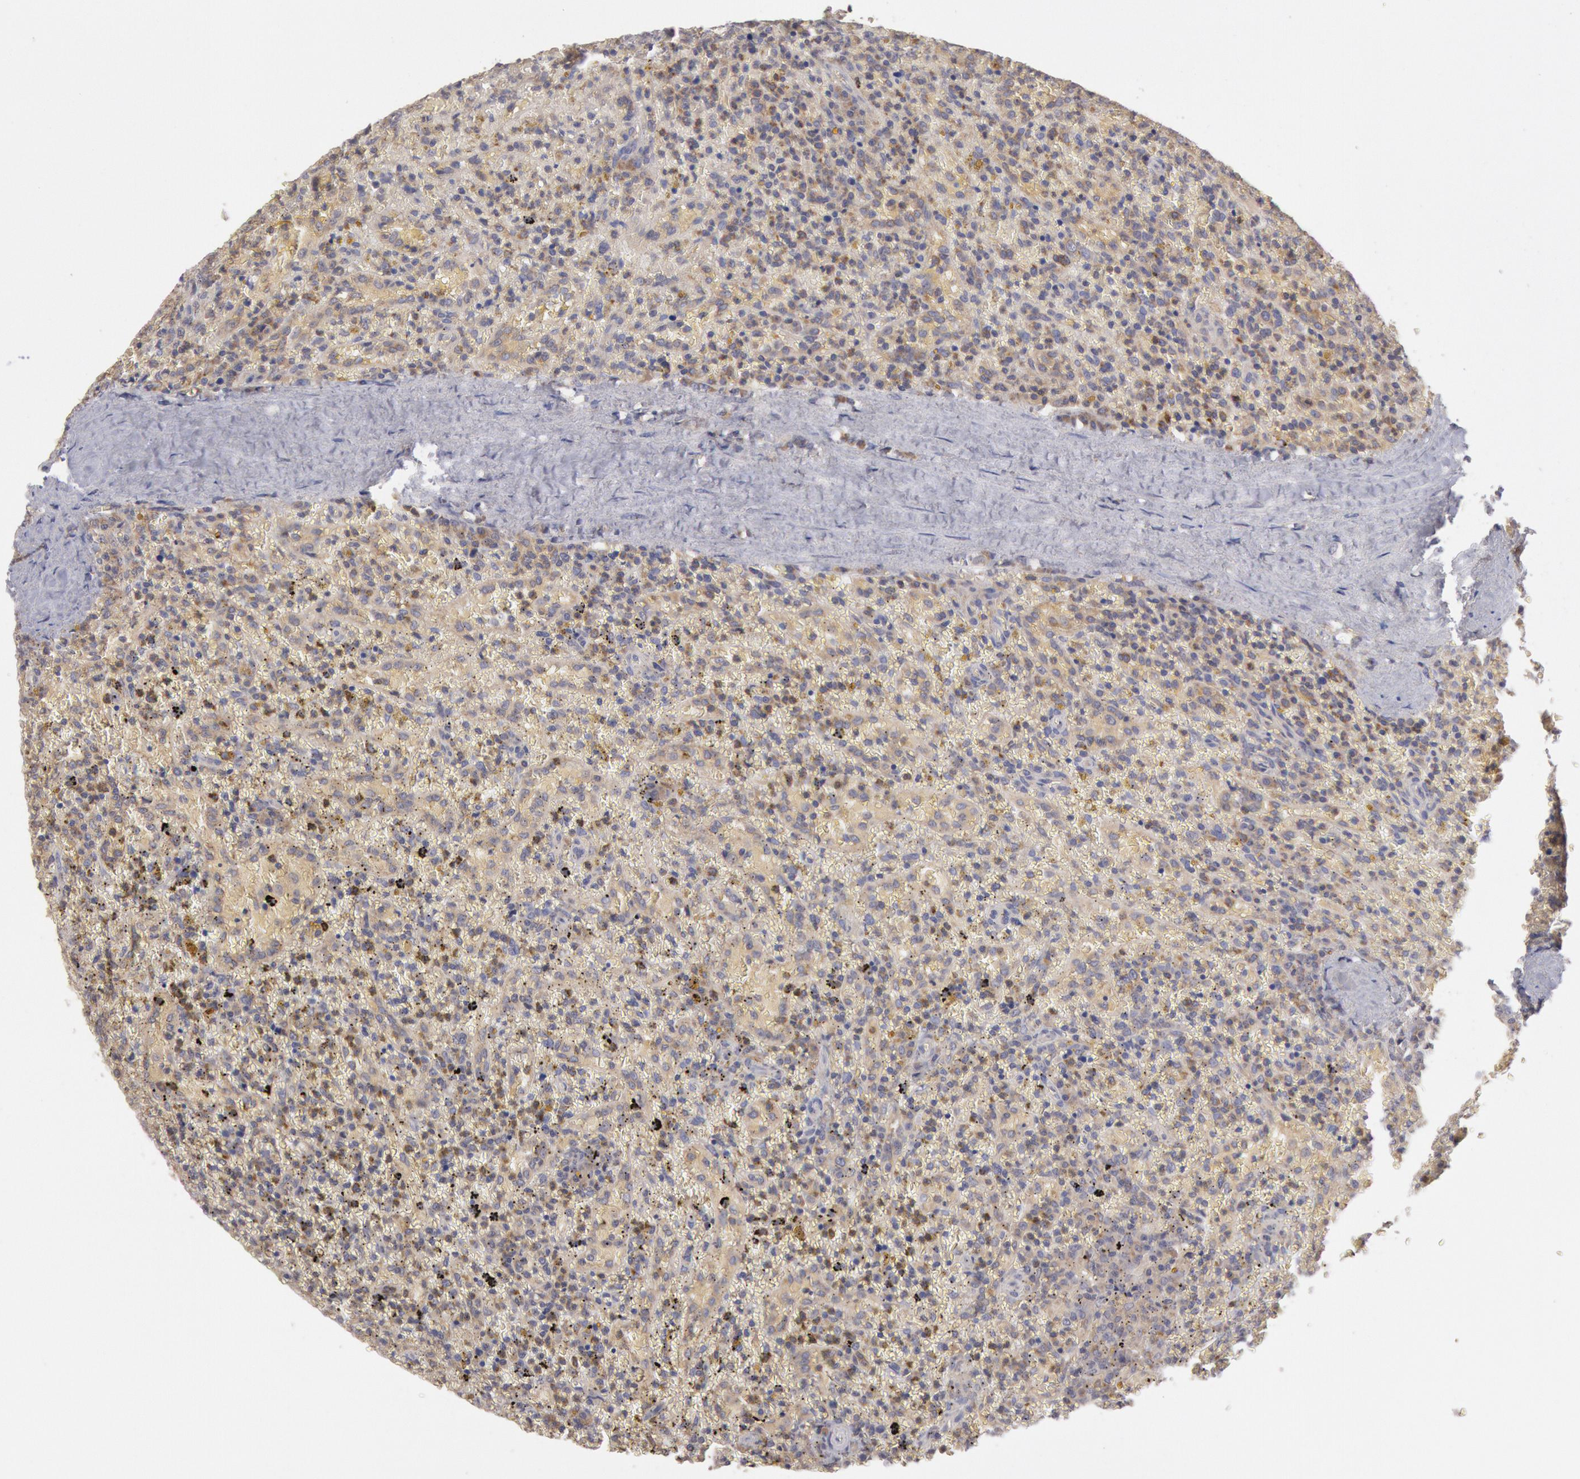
{"staining": {"intensity": "weak", "quantity": "<25%", "location": "cytoplasmic/membranous"}, "tissue": "lymphoma", "cell_type": "Tumor cells", "image_type": "cancer", "snomed": [{"axis": "morphology", "description": "Malignant lymphoma, non-Hodgkin's type, High grade"}, {"axis": "topography", "description": "Spleen"}, {"axis": "topography", "description": "Lymph node"}], "caption": "Lymphoma was stained to show a protein in brown. There is no significant expression in tumor cells.", "gene": "PLA2G6", "patient": {"sex": "female", "age": 70}}